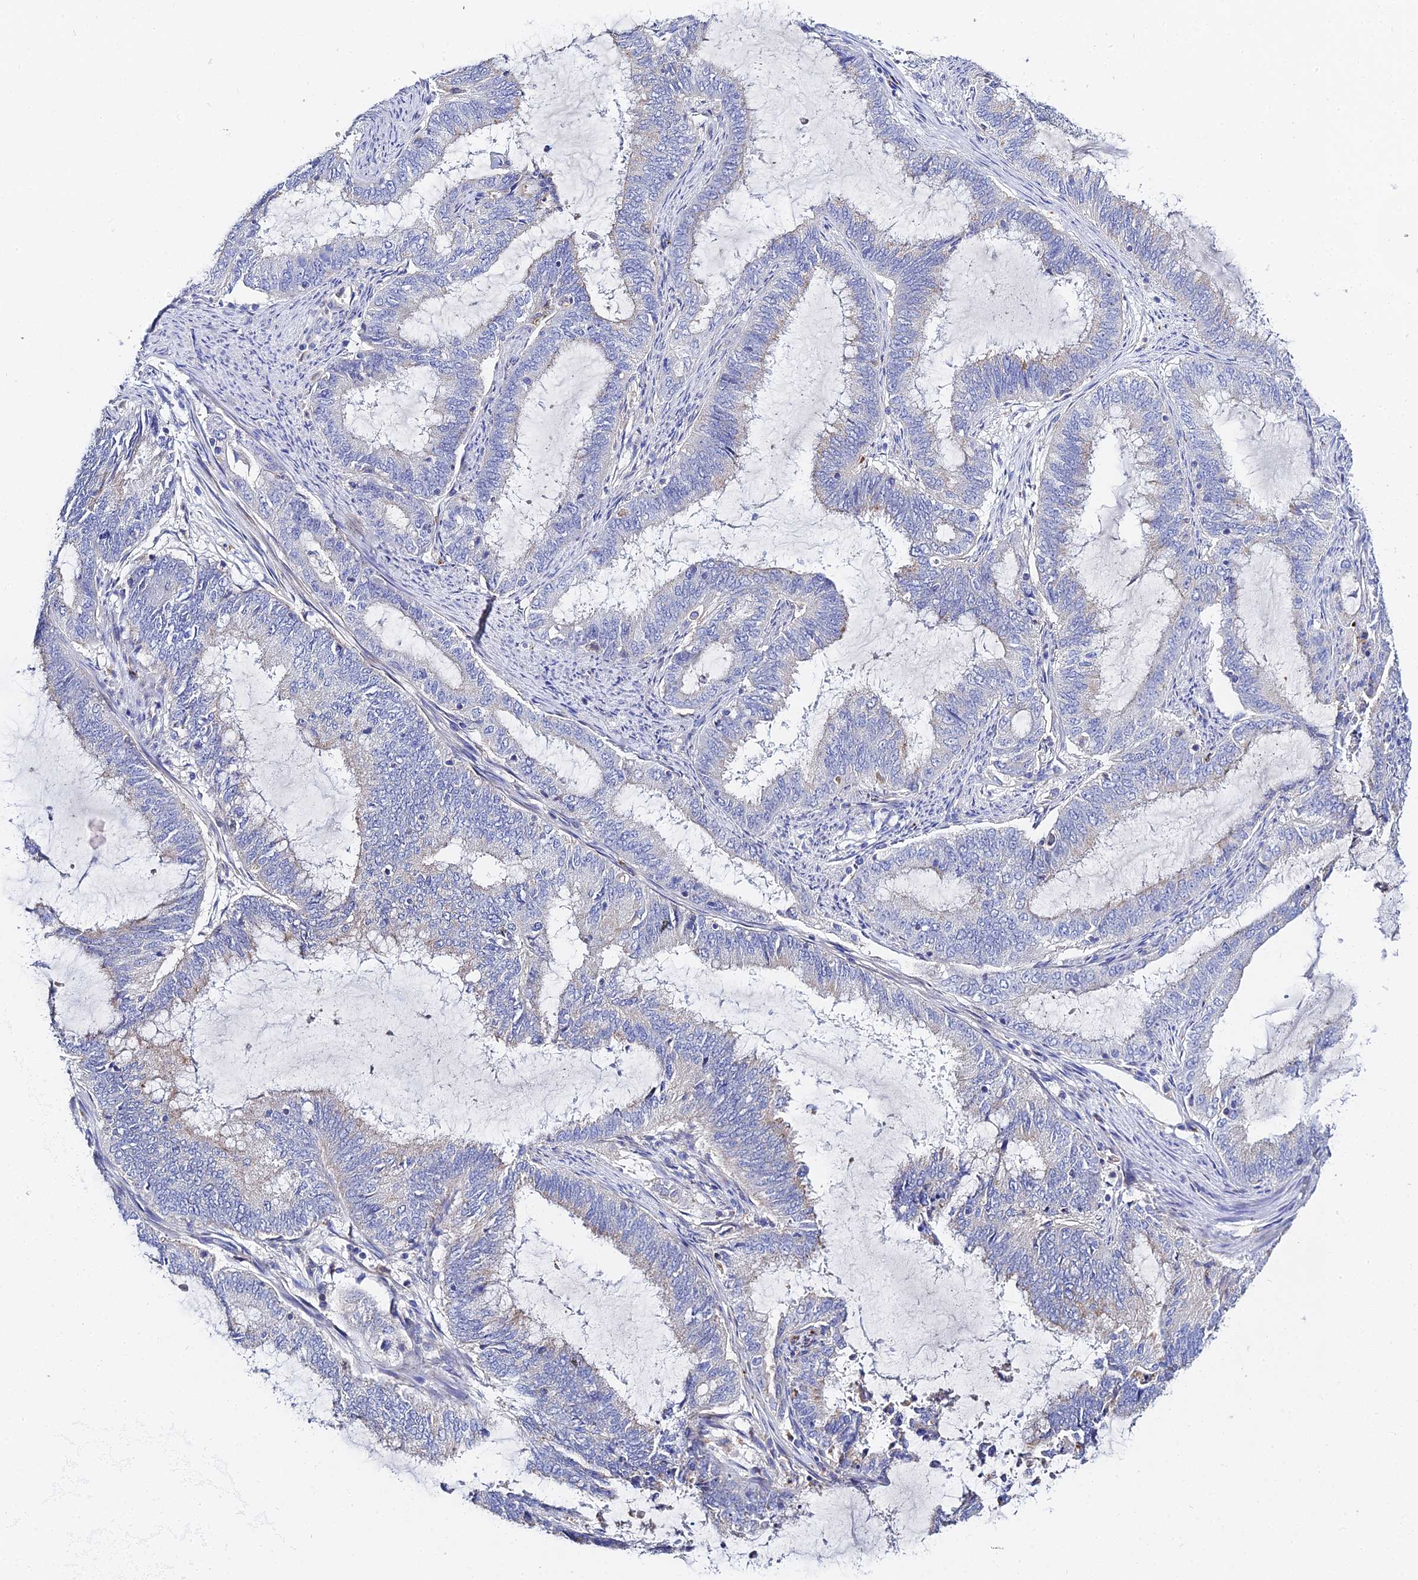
{"staining": {"intensity": "negative", "quantity": "none", "location": "none"}, "tissue": "endometrial cancer", "cell_type": "Tumor cells", "image_type": "cancer", "snomed": [{"axis": "morphology", "description": "Adenocarcinoma, NOS"}, {"axis": "topography", "description": "Endometrium"}], "caption": "DAB (3,3'-diaminobenzidine) immunohistochemical staining of endometrial adenocarcinoma demonstrates no significant staining in tumor cells. (Immunohistochemistry, brightfield microscopy, high magnification).", "gene": "APOBEC3H", "patient": {"sex": "female", "age": 51}}